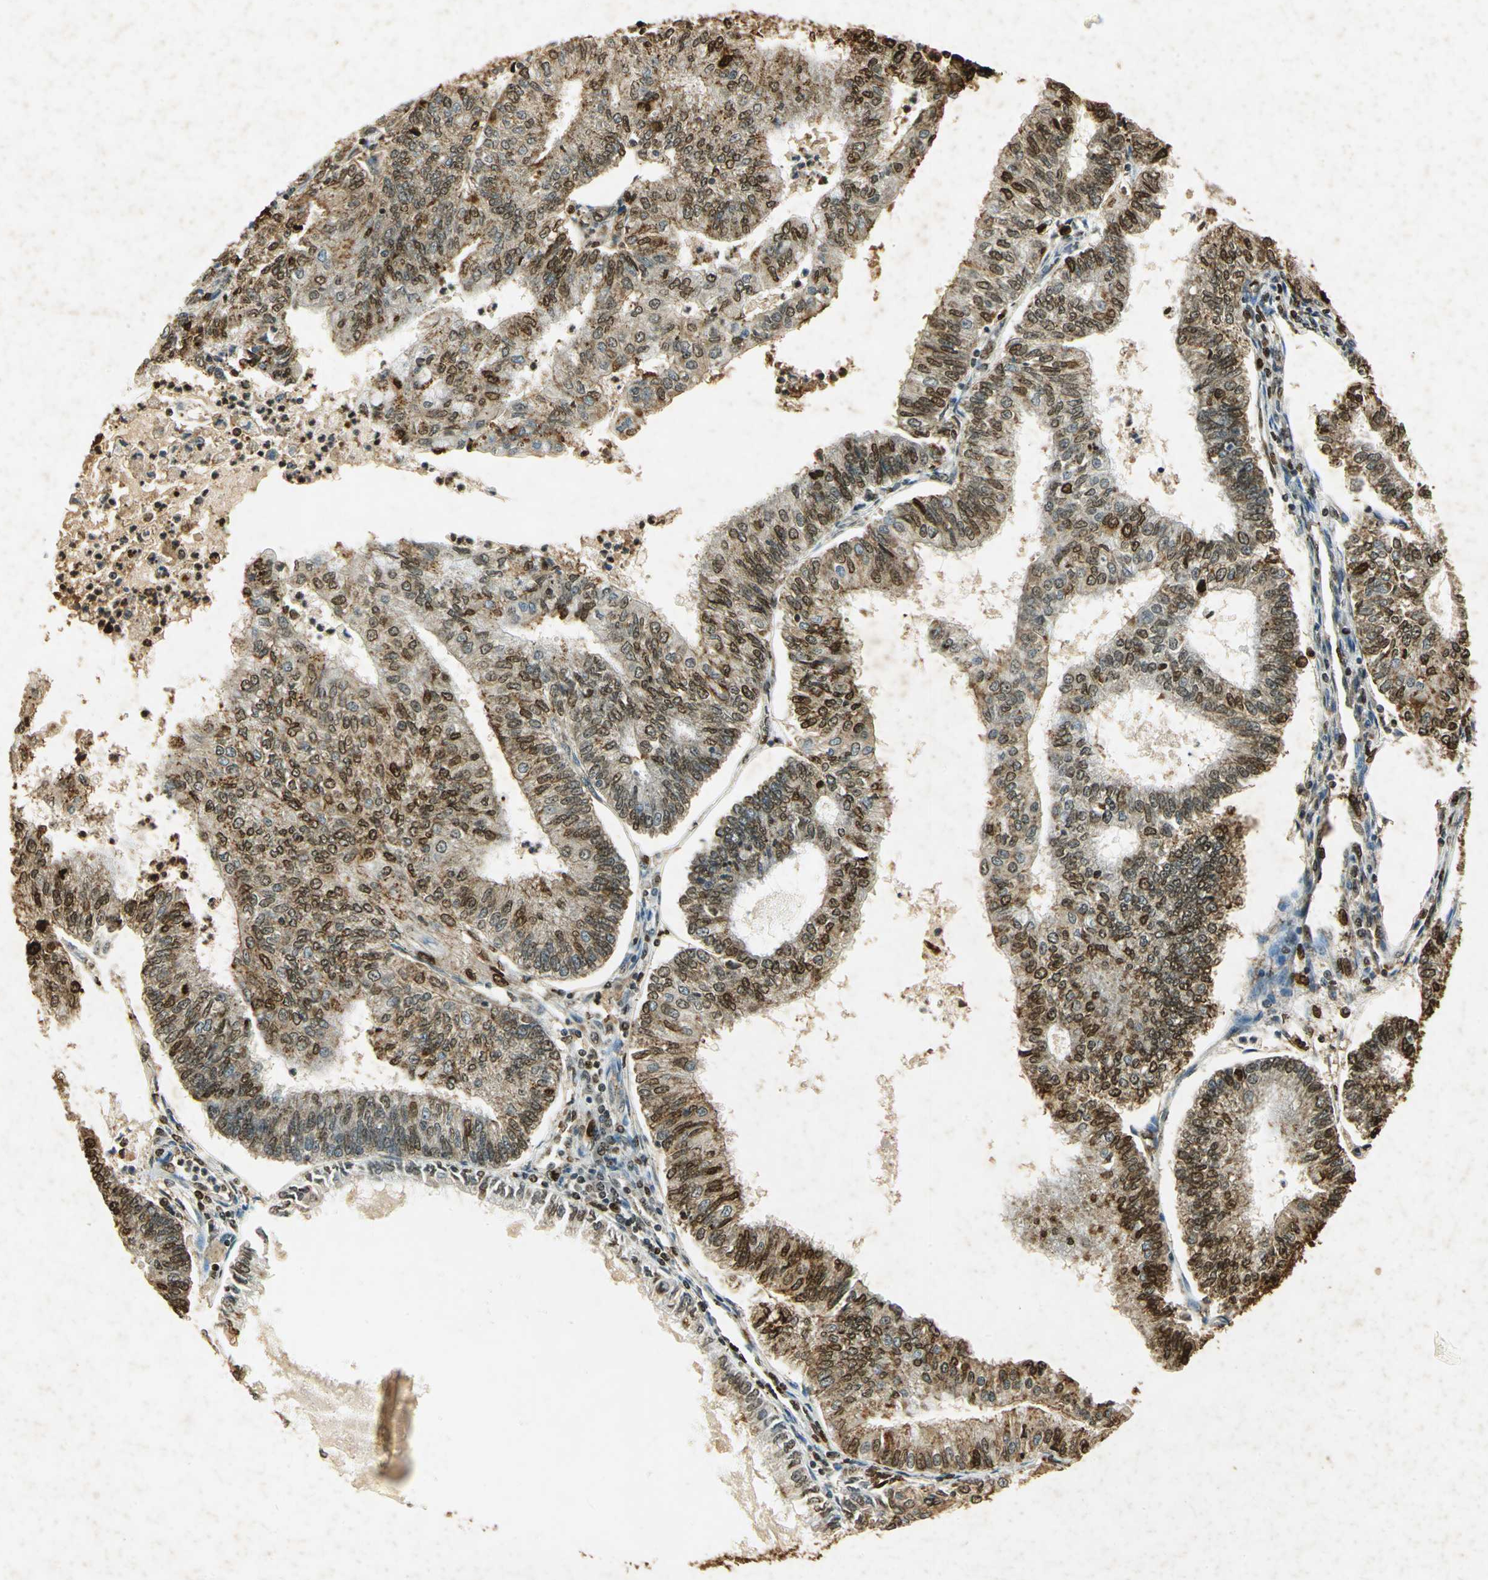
{"staining": {"intensity": "strong", "quantity": ">75%", "location": "cytoplasmic/membranous,nuclear"}, "tissue": "endometrial cancer", "cell_type": "Tumor cells", "image_type": "cancer", "snomed": [{"axis": "morphology", "description": "Adenocarcinoma, NOS"}, {"axis": "topography", "description": "Endometrium"}], "caption": "A micrograph showing strong cytoplasmic/membranous and nuclear staining in about >75% of tumor cells in endometrial cancer (adenocarcinoma), as visualized by brown immunohistochemical staining.", "gene": "ANXA4", "patient": {"sex": "female", "age": 59}}